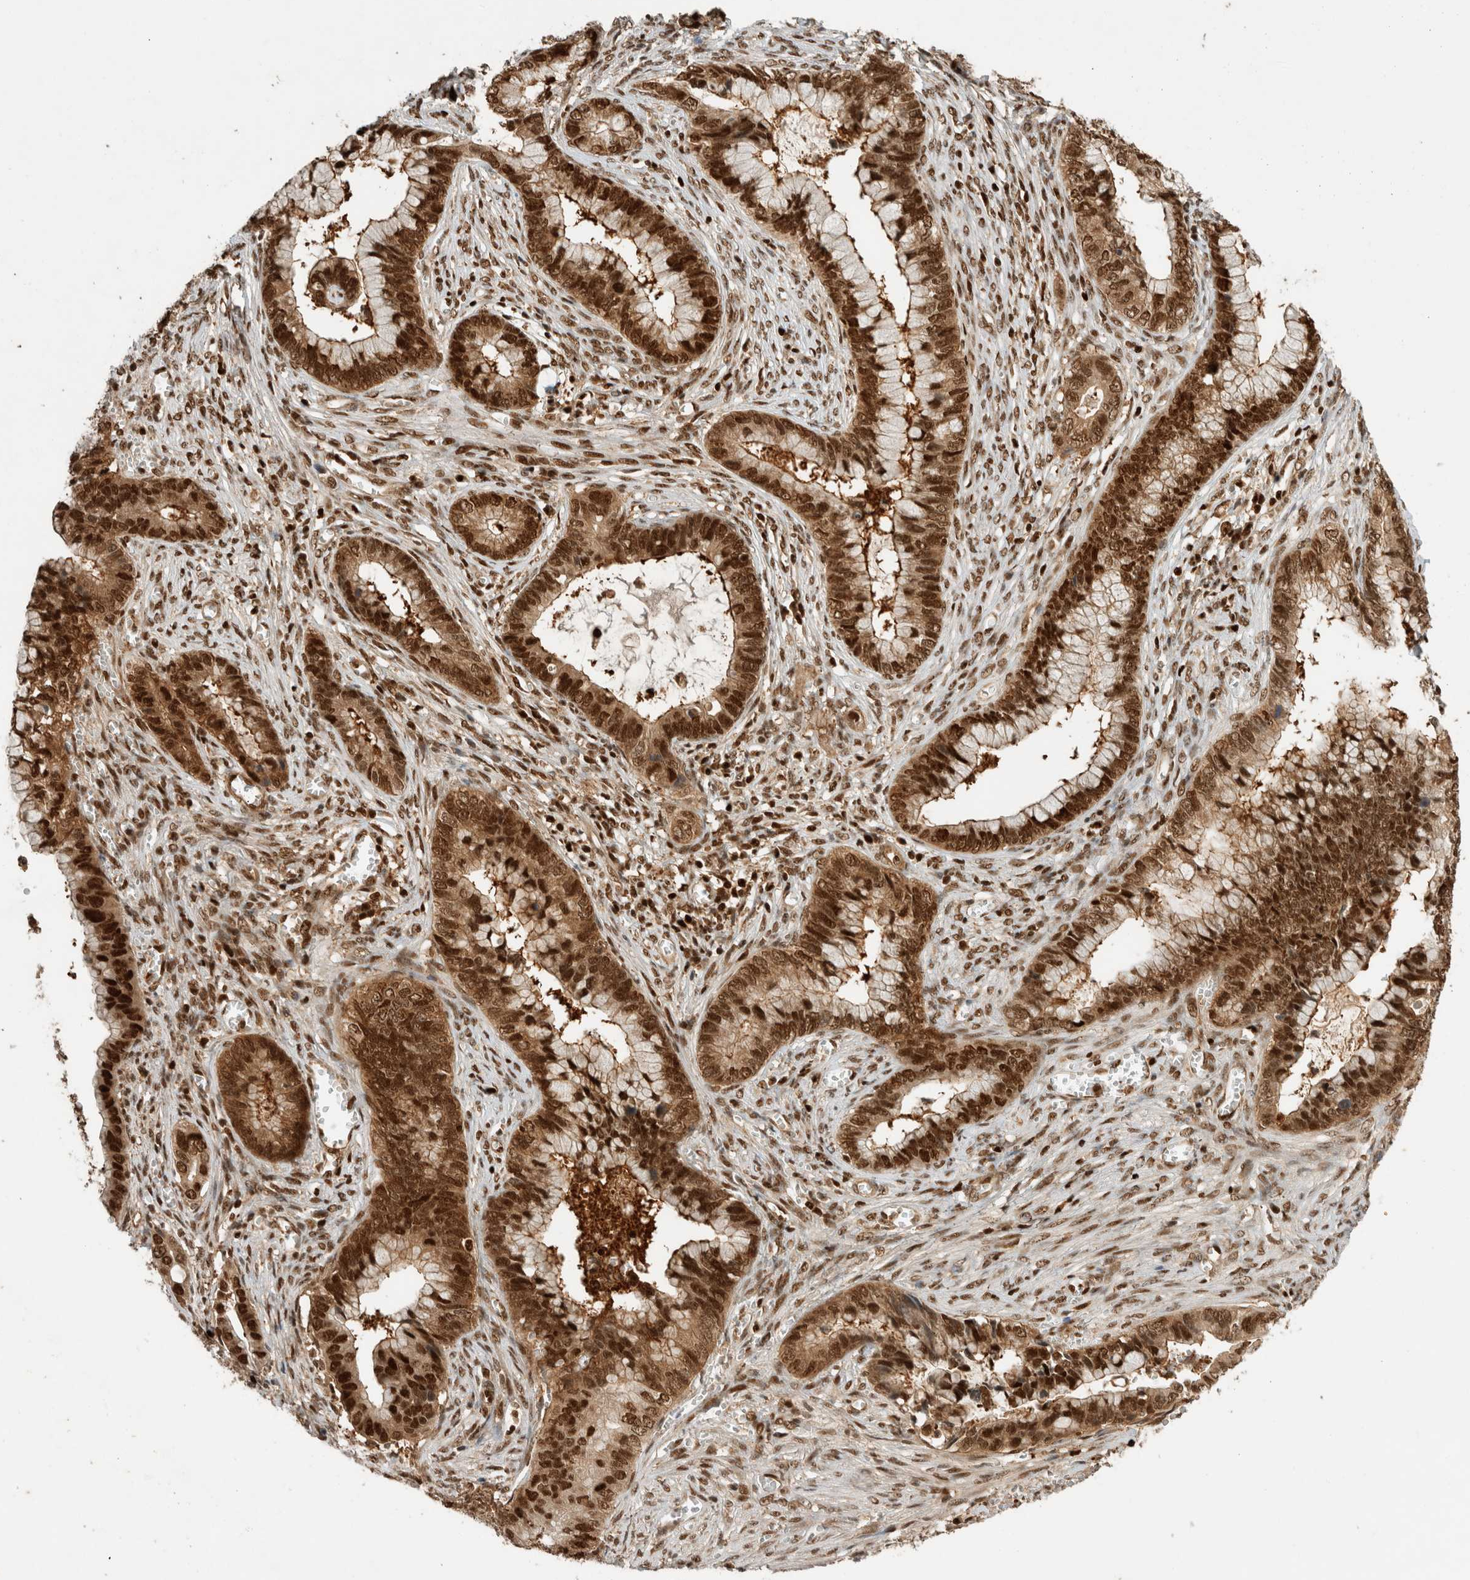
{"staining": {"intensity": "strong", "quantity": ">75%", "location": "cytoplasmic/membranous,nuclear"}, "tissue": "cervical cancer", "cell_type": "Tumor cells", "image_type": "cancer", "snomed": [{"axis": "morphology", "description": "Adenocarcinoma, NOS"}, {"axis": "topography", "description": "Cervix"}], "caption": "The micrograph shows immunohistochemical staining of cervical cancer (adenocarcinoma). There is strong cytoplasmic/membranous and nuclear positivity is seen in about >75% of tumor cells. (Brightfield microscopy of DAB IHC at high magnification).", "gene": "SNRNP40", "patient": {"sex": "female", "age": 44}}